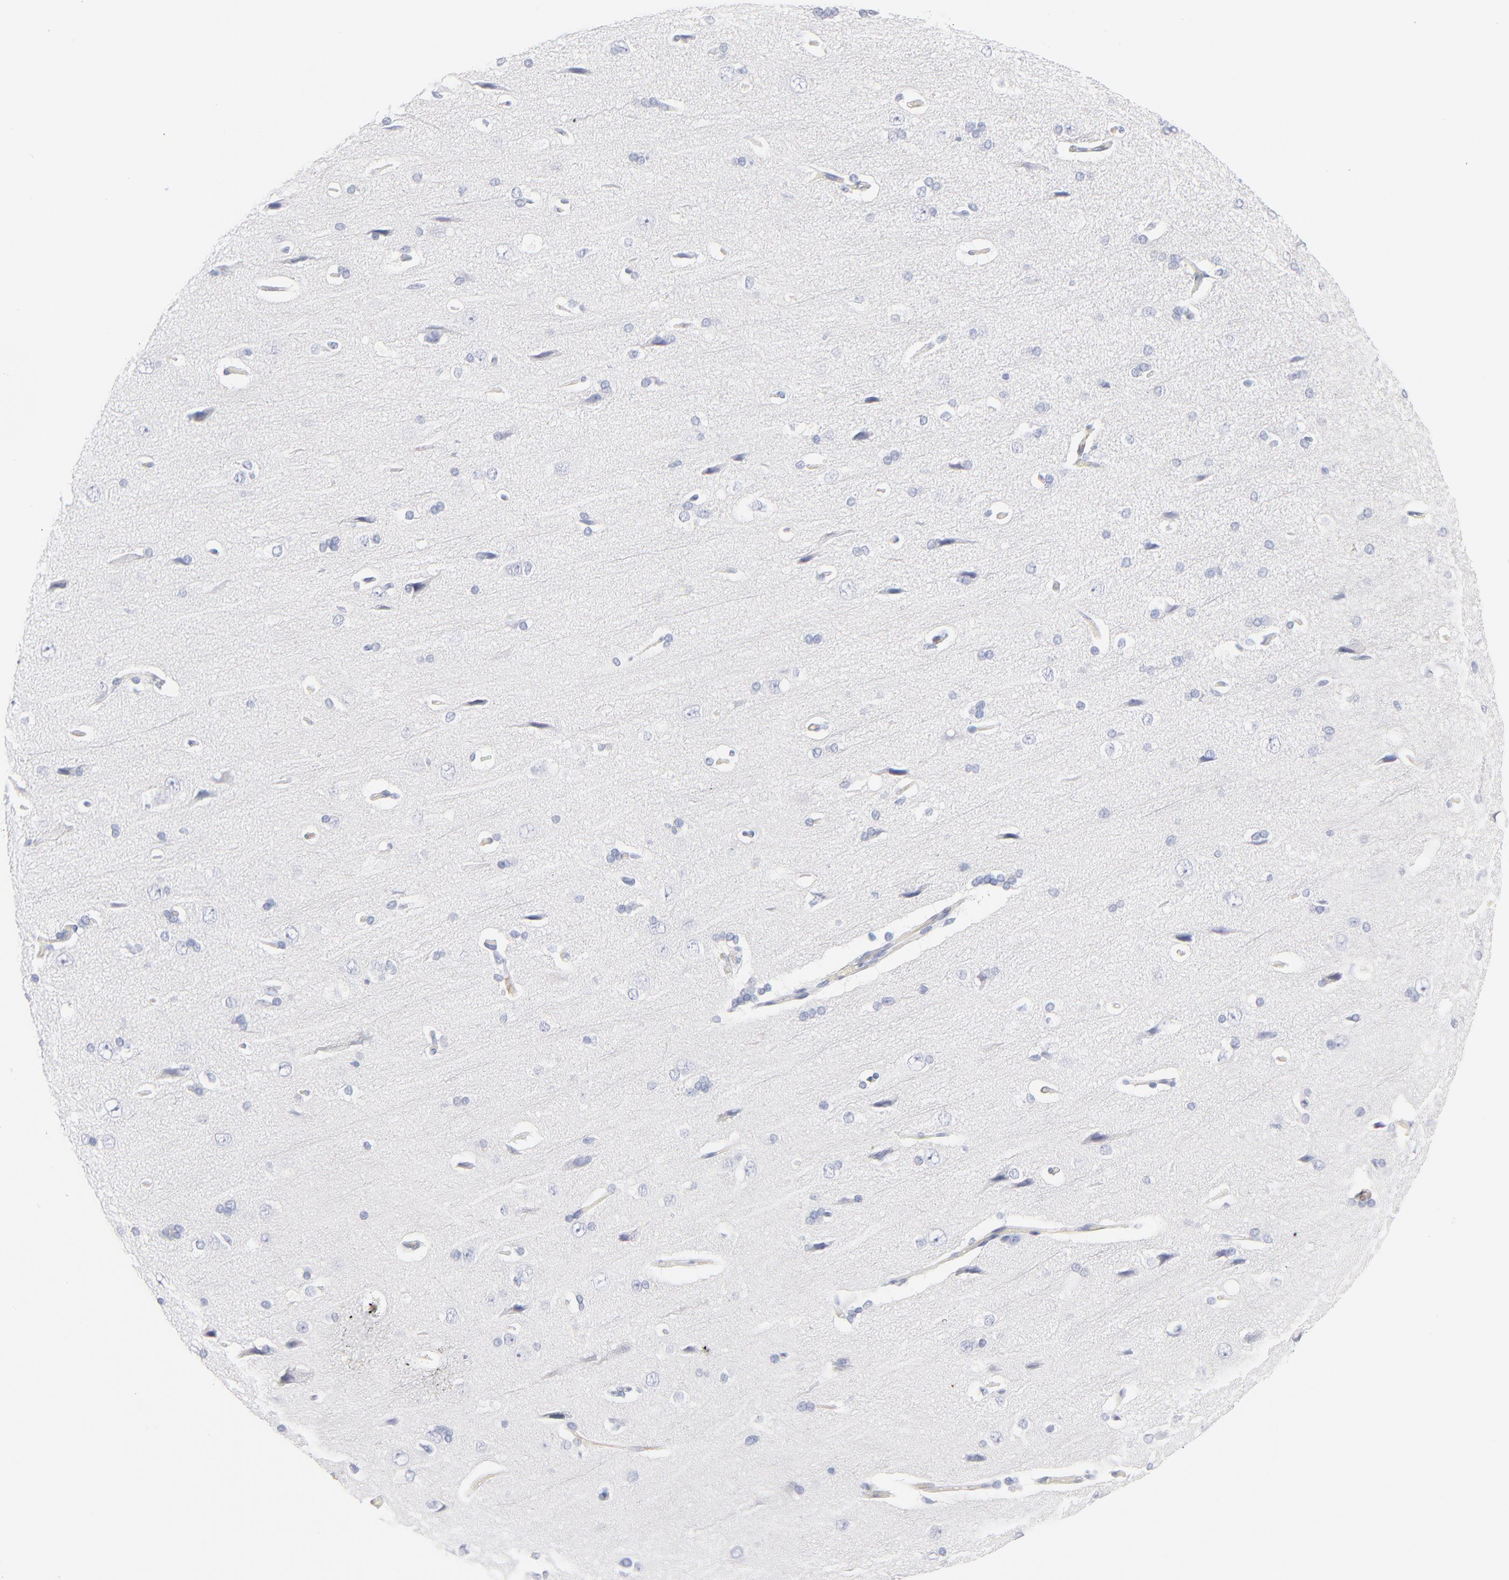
{"staining": {"intensity": "negative", "quantity": "none", "location": "none"}, "tissue": "cerebral cortex", "cell_type": "Endothelial cells", "image_type": "normal", "snomed": [{"axis": "morphology", "description": "Normal tissue, NOS"}, {"axis": "topography", "description": "Cerebral cortex"}], "caption": "High power microscopy histopathology image of an IHC histopathology image of normal cerebral cortex, revealing no significant staining in endothelial cells. (DAB immunohistochemistry (IHC) with hematoxylin counter stain).", "gene": "APOH", "patient": {"sex": "male", "age": 62}}